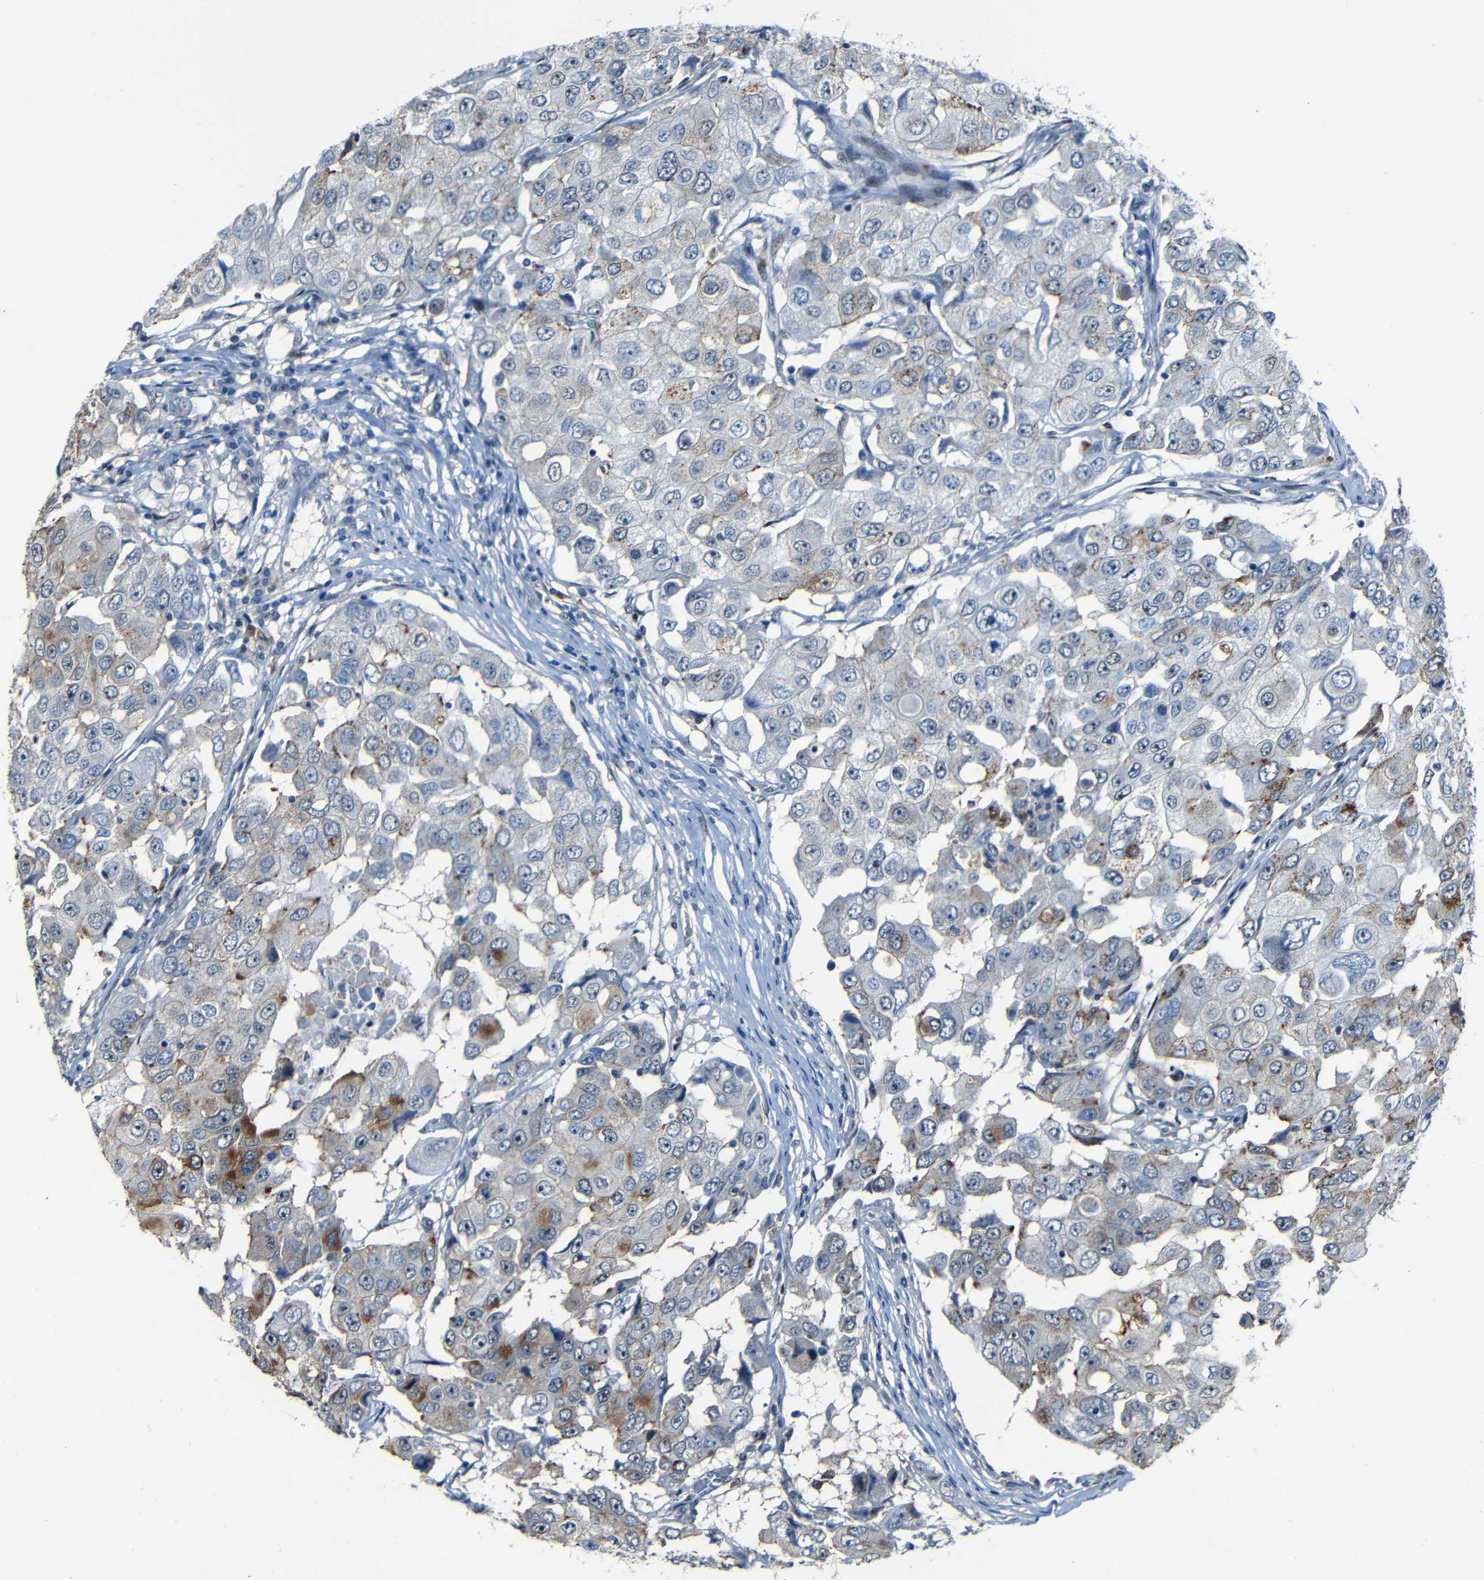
{"staining": {"intensity": "moderate", "quantity": "<25%", "location": "cytoplasmic/membranous"}, "tissue": "breast cancer", "cell_type": "Tumor cells", "image_type": "cancer", "snomed": [{"axis": "morphology", "description": "Duct carcinoma"}, {"axis": "topography", "description": "Breast"}], "caption": "About <25% of tumor cells in human breast cancer demonstrate moderate cytoplasmic/membranous protein expression as visualized by brown immunohistochemical staining.", "gene": "DNAJC5", "patient": {"sex": "female", "age": 27}}